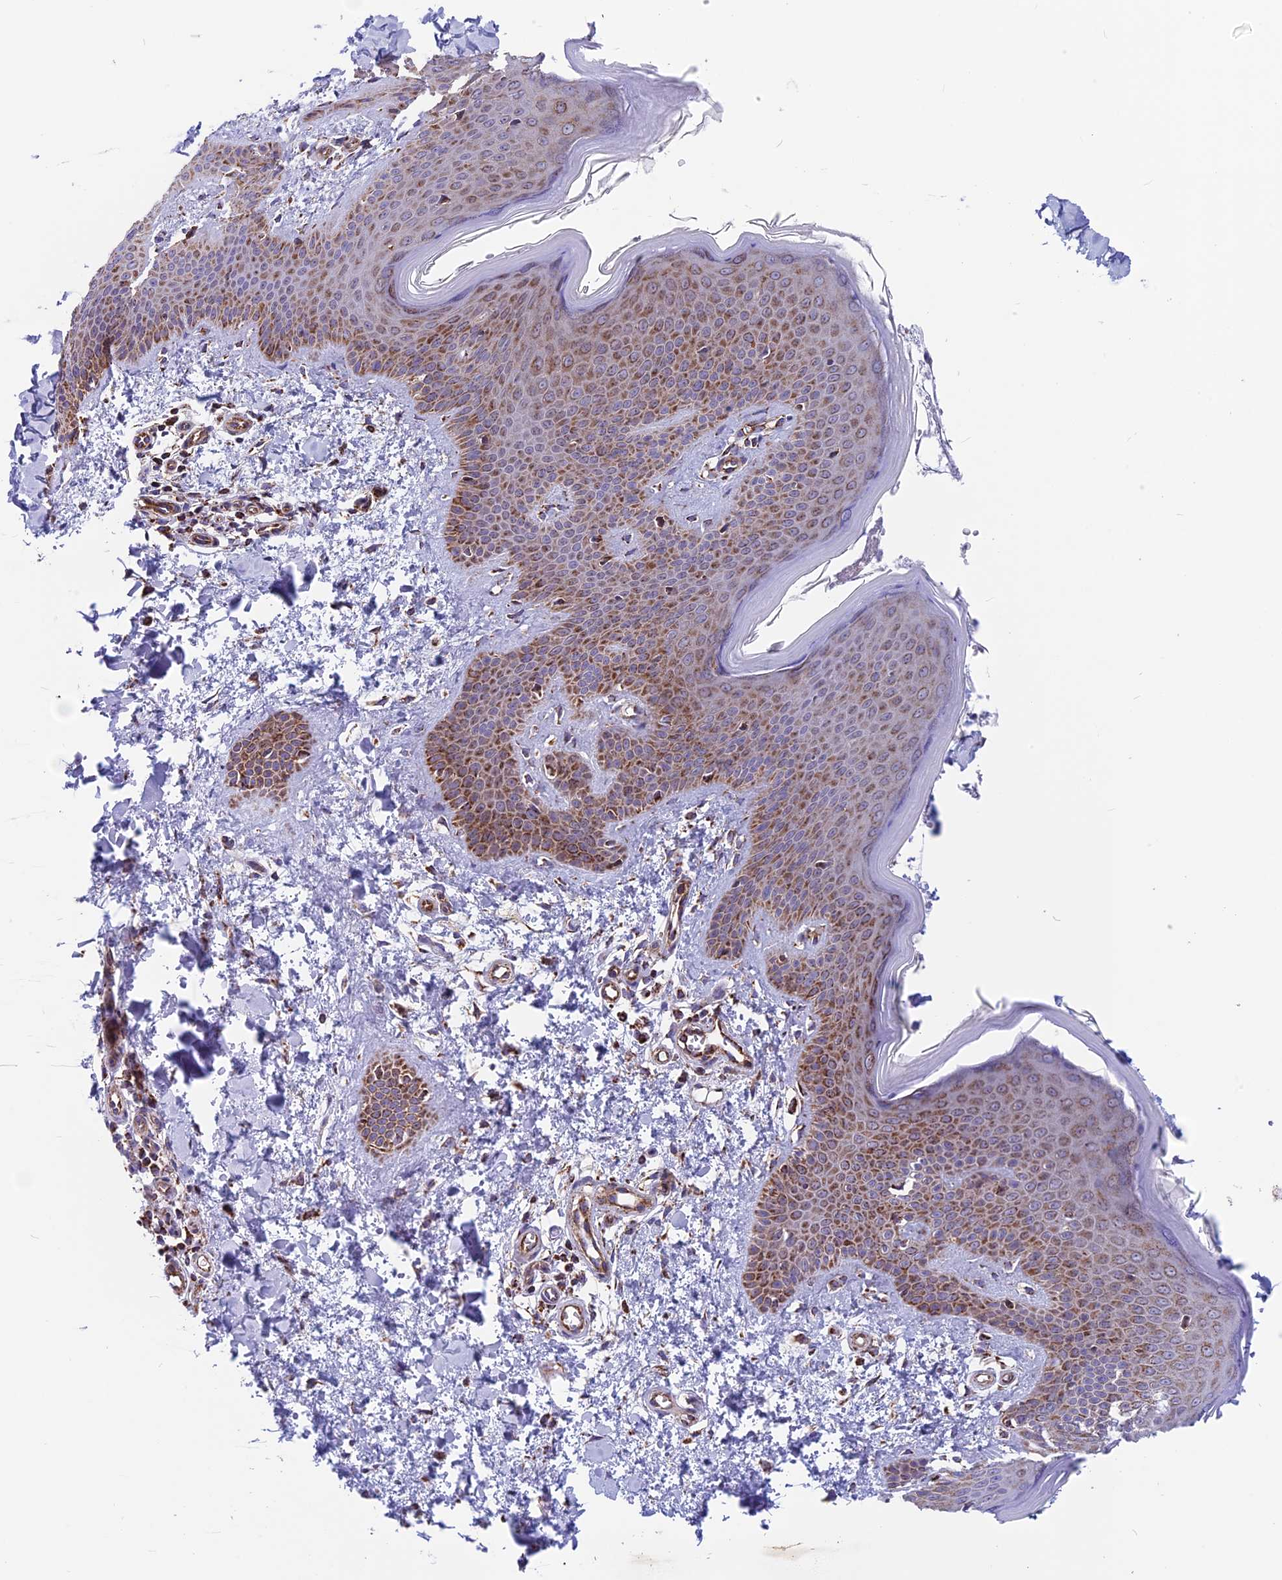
{"staining": {"intensity": "weak", "quantity": ">75%", "location": "cytoplasmic/membranous"}, "tissue": "skin", "cell_type": "Fibroblasts", "image_type": "normal", "snomed": [{"axis": "morphology", "description": "Normal tissue, NOS"}, {"axis": "topography", "description": "Skin"}], "caption": "DAB immunohistochemical staining of normal skin shows weak cytoplasmic/membranous protein expression in approximately >75% of fibroblasts.", "gene": "MRPS18B", "patient": {"sex": "male", "age": 36}}